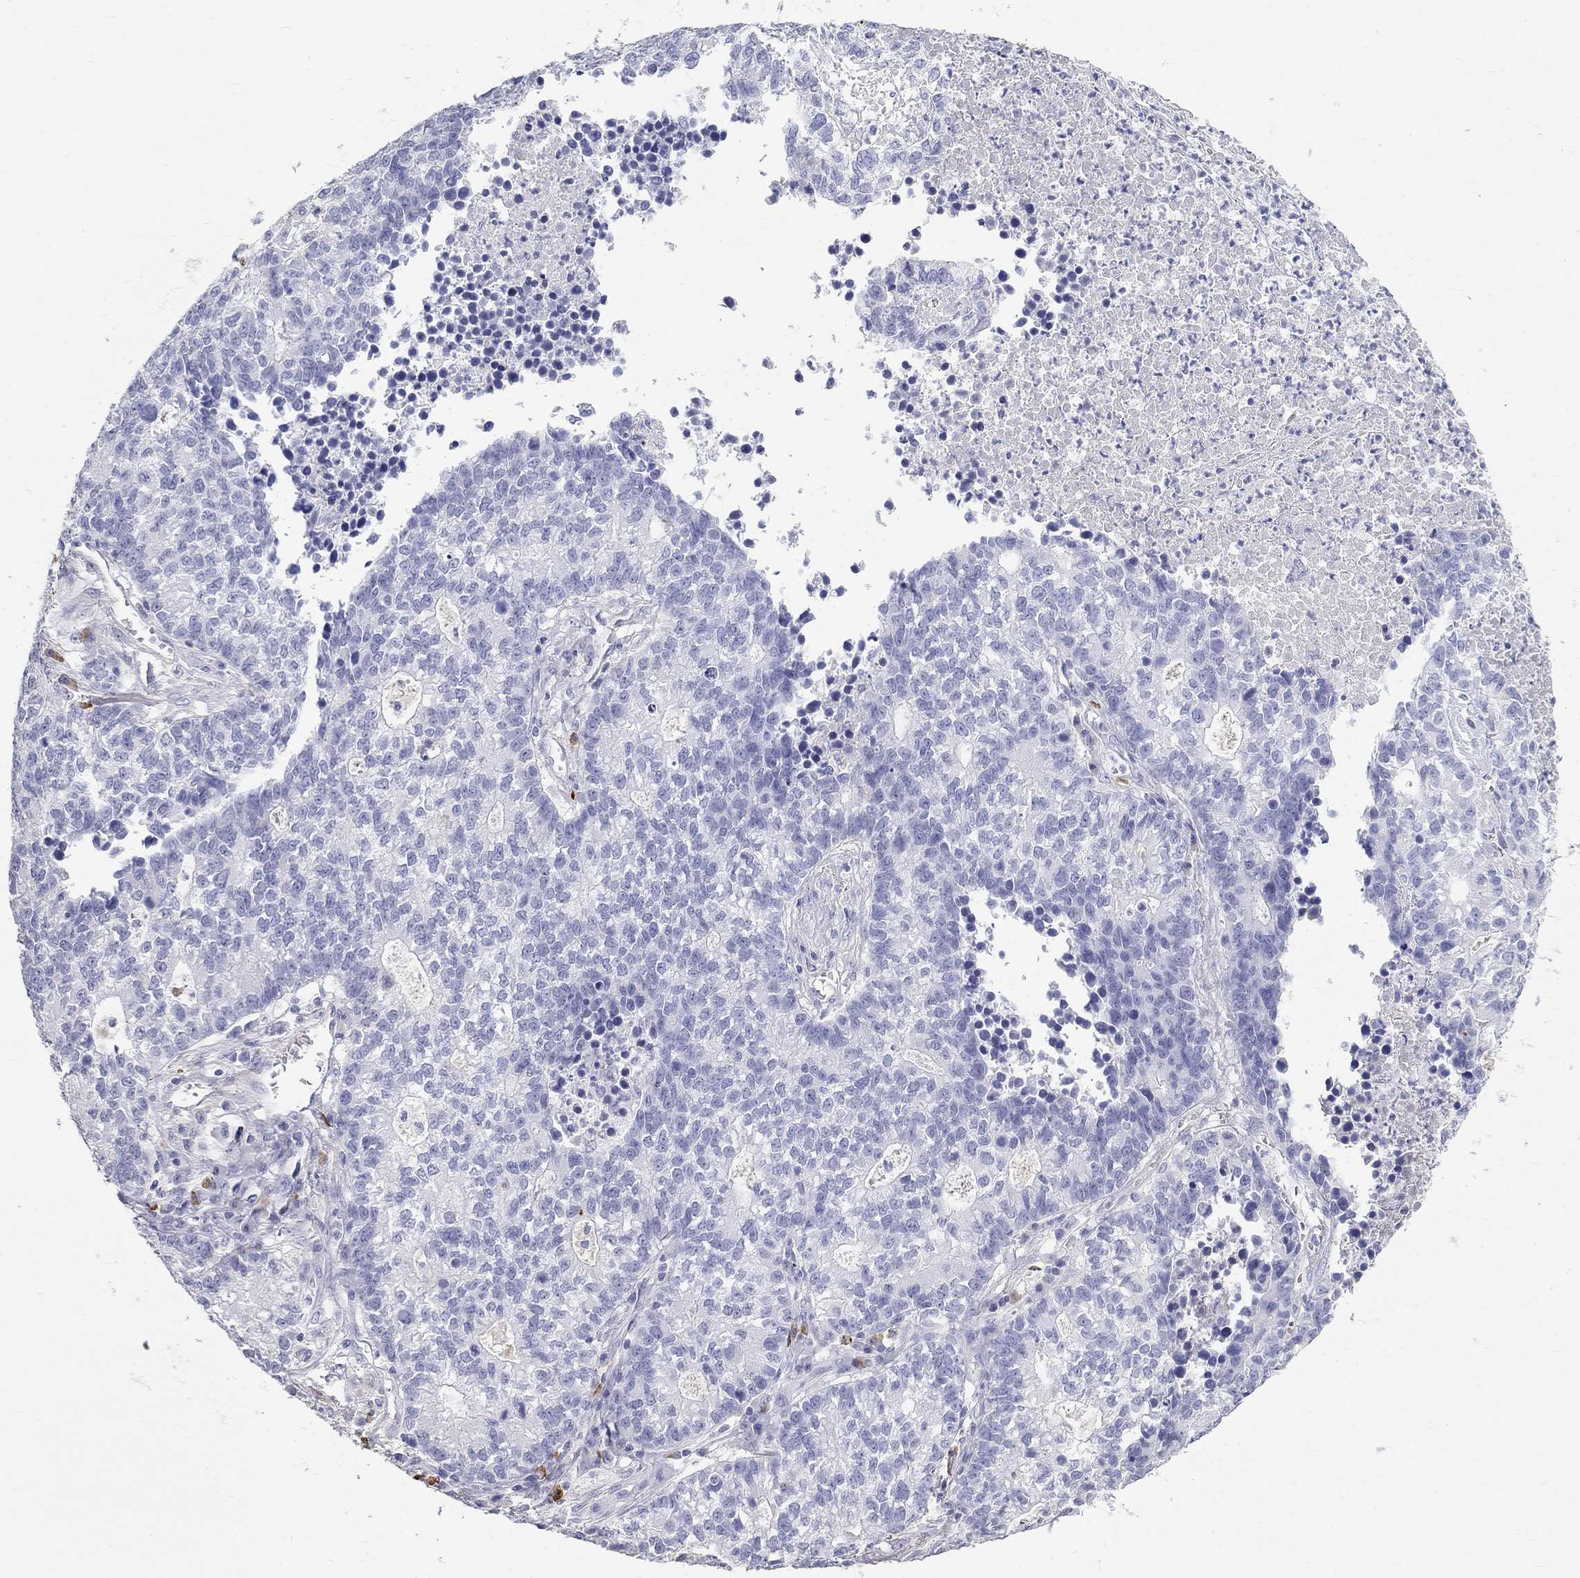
{"staining": {"intensity": "negative", "quantity": "none", "location": "none"}, "tissue": "lung cancer", "cell_type": "Tumor cells", "image_type": "cancer", "snomed": [{"axis": "morphology", "description": "Adenocarcinoma, NOS"}, {"axis": "topography", "description": "Lung"}], "caption": "Immunohistochemistry photomicrograph of human lung adenocarcinoma stained for a protein (brown), which reveals no staining in tumor cells. Brightfield microscopy of immunohistochemistry stained with DAB (3,3'-diaminobenzidine) (brown) and hematoxylin (blue), captured at high magnification.", "gene": "PHOX2B", "patient": {"sex": "male", "age": 57}}